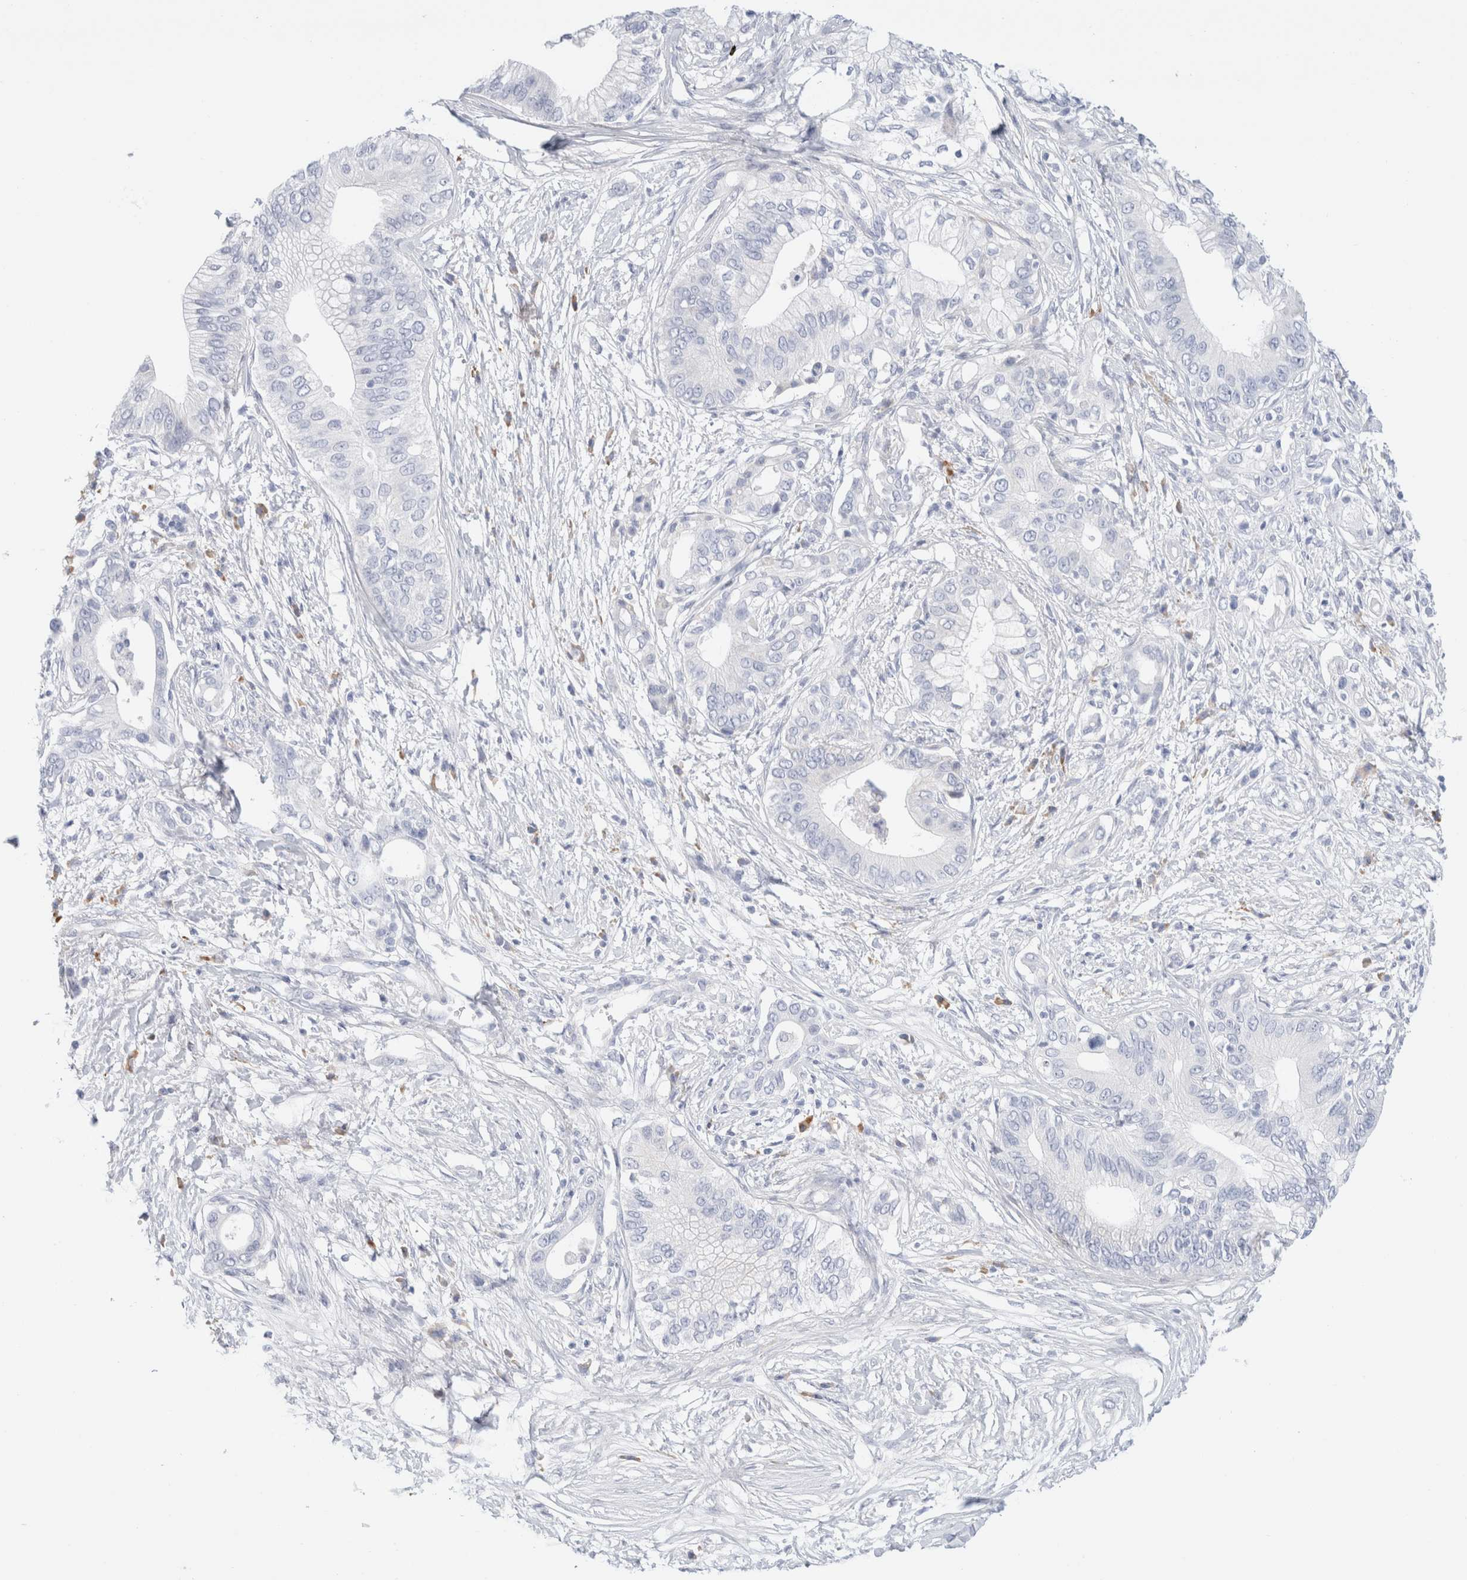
{"staining": {"intensity": "negative", "quantity": "none", "location": "none"}, "tissue": "pancreatic cancer", "cell_type": "Tumor cells", "image_type": "cancer", "snomed": [{"axis": "morphology", "description": "Normal tissue, NOS"}, {"axis": "morphology", "description": "Adenocarcinoma, NOS"}, {"axis": "topography", "description": "Pancreas"}, {"axis": "topography", "description": "Peripheral nerve tissue"}], "caption": "Micrograph shows no significant protein staining in tumor cells of adenocarcinoma (pancreatic).", "gene": "GADD45G", "patient": {"sex": "male", "age": 59}}